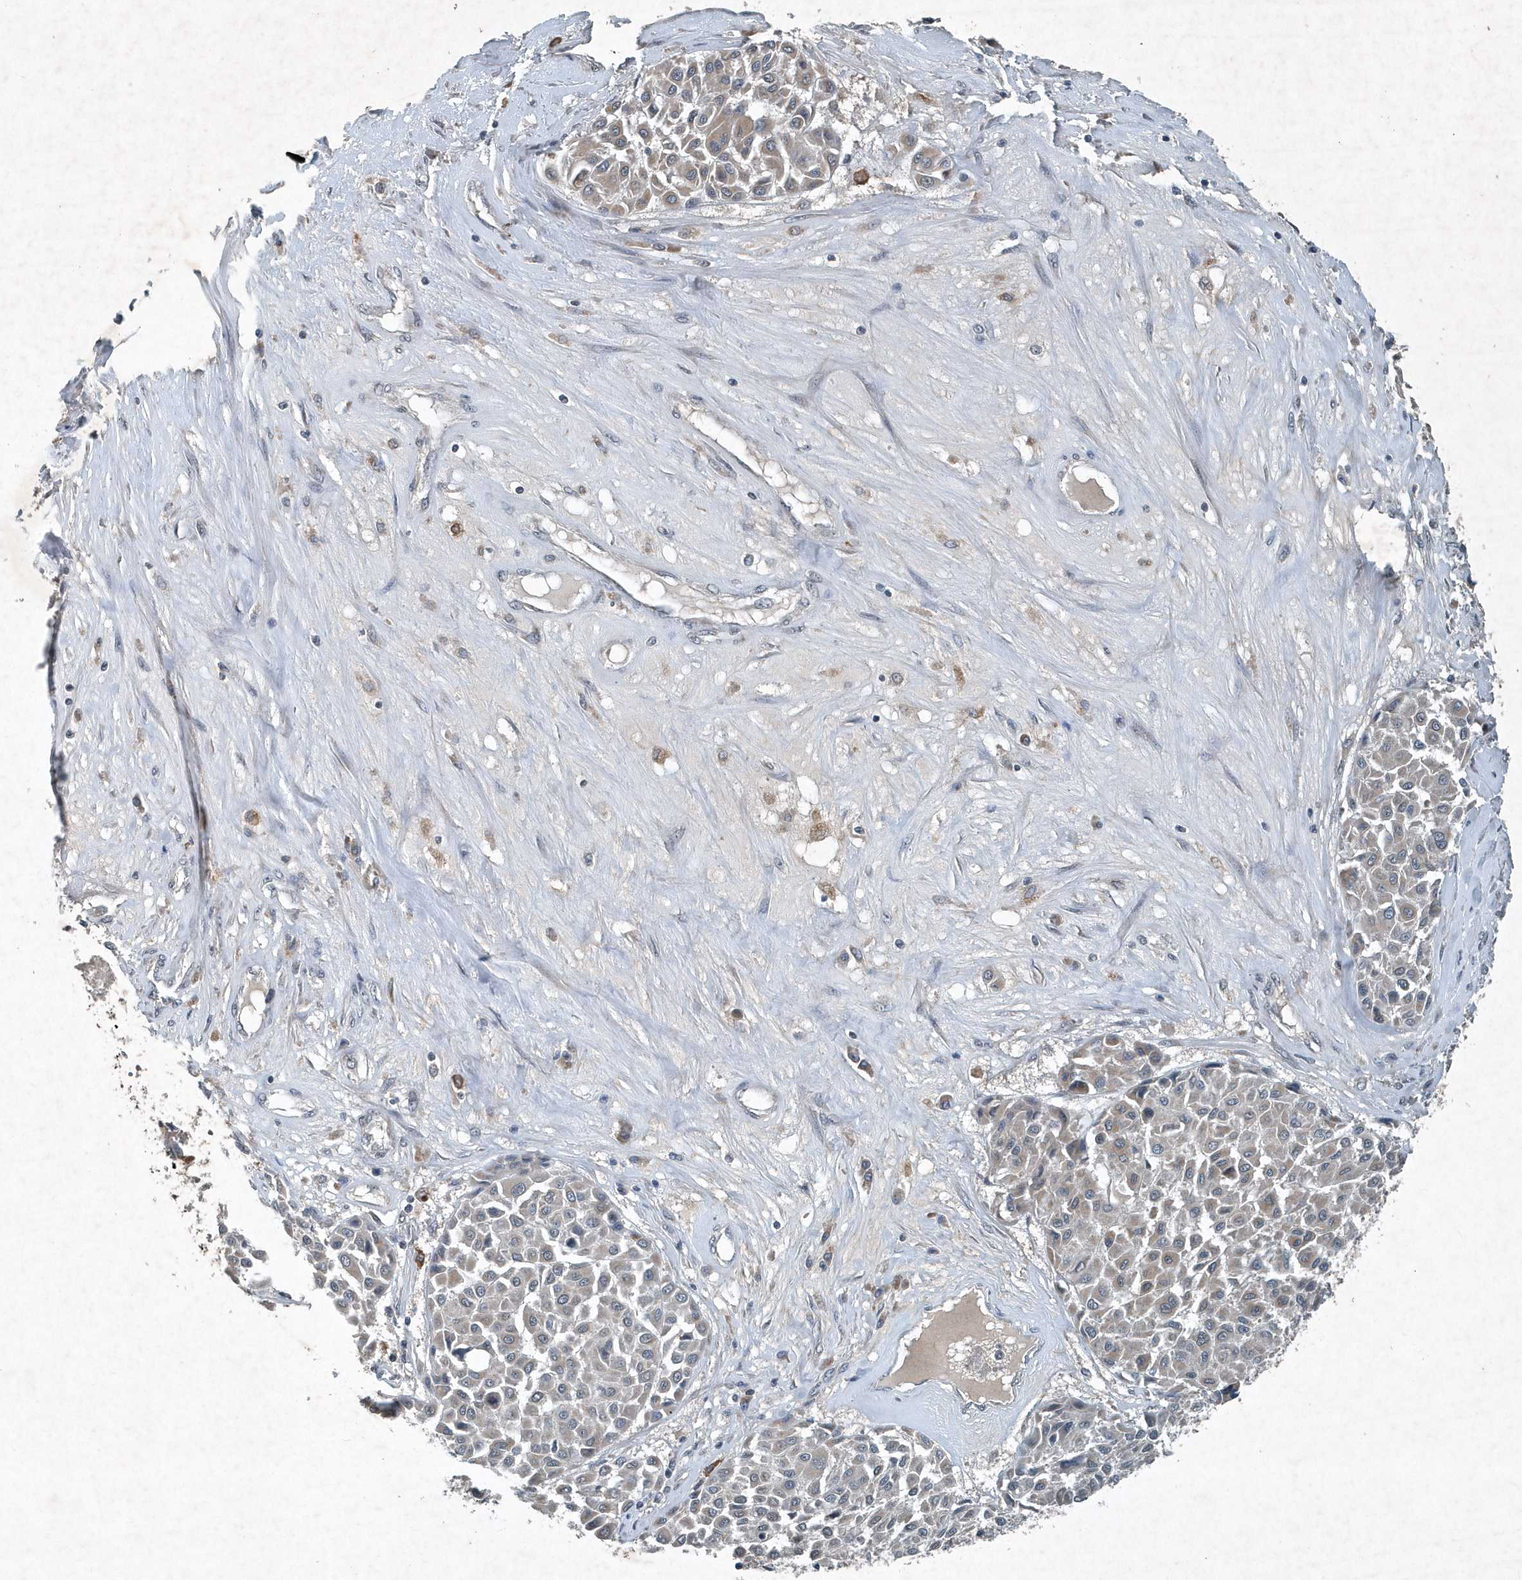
{"staining": {"intensity": "negative", "quantity": "none", "location": "none"}, "tissue": "melanoma", "cell_type": "Tumor cells", "image_type": "cancer", "snomed": [{"axis": "morphology", "description": "Malignant melanoma, Metastatic site"}, {"axis": "topography", "description": "Soft tissue"}], "caption": "Melanoma stained for a protein using immunohistochemistry exhibits no expression tumor cells.", "gene": "SCFD2", "patient": {"sex": "male", "age": 41}}